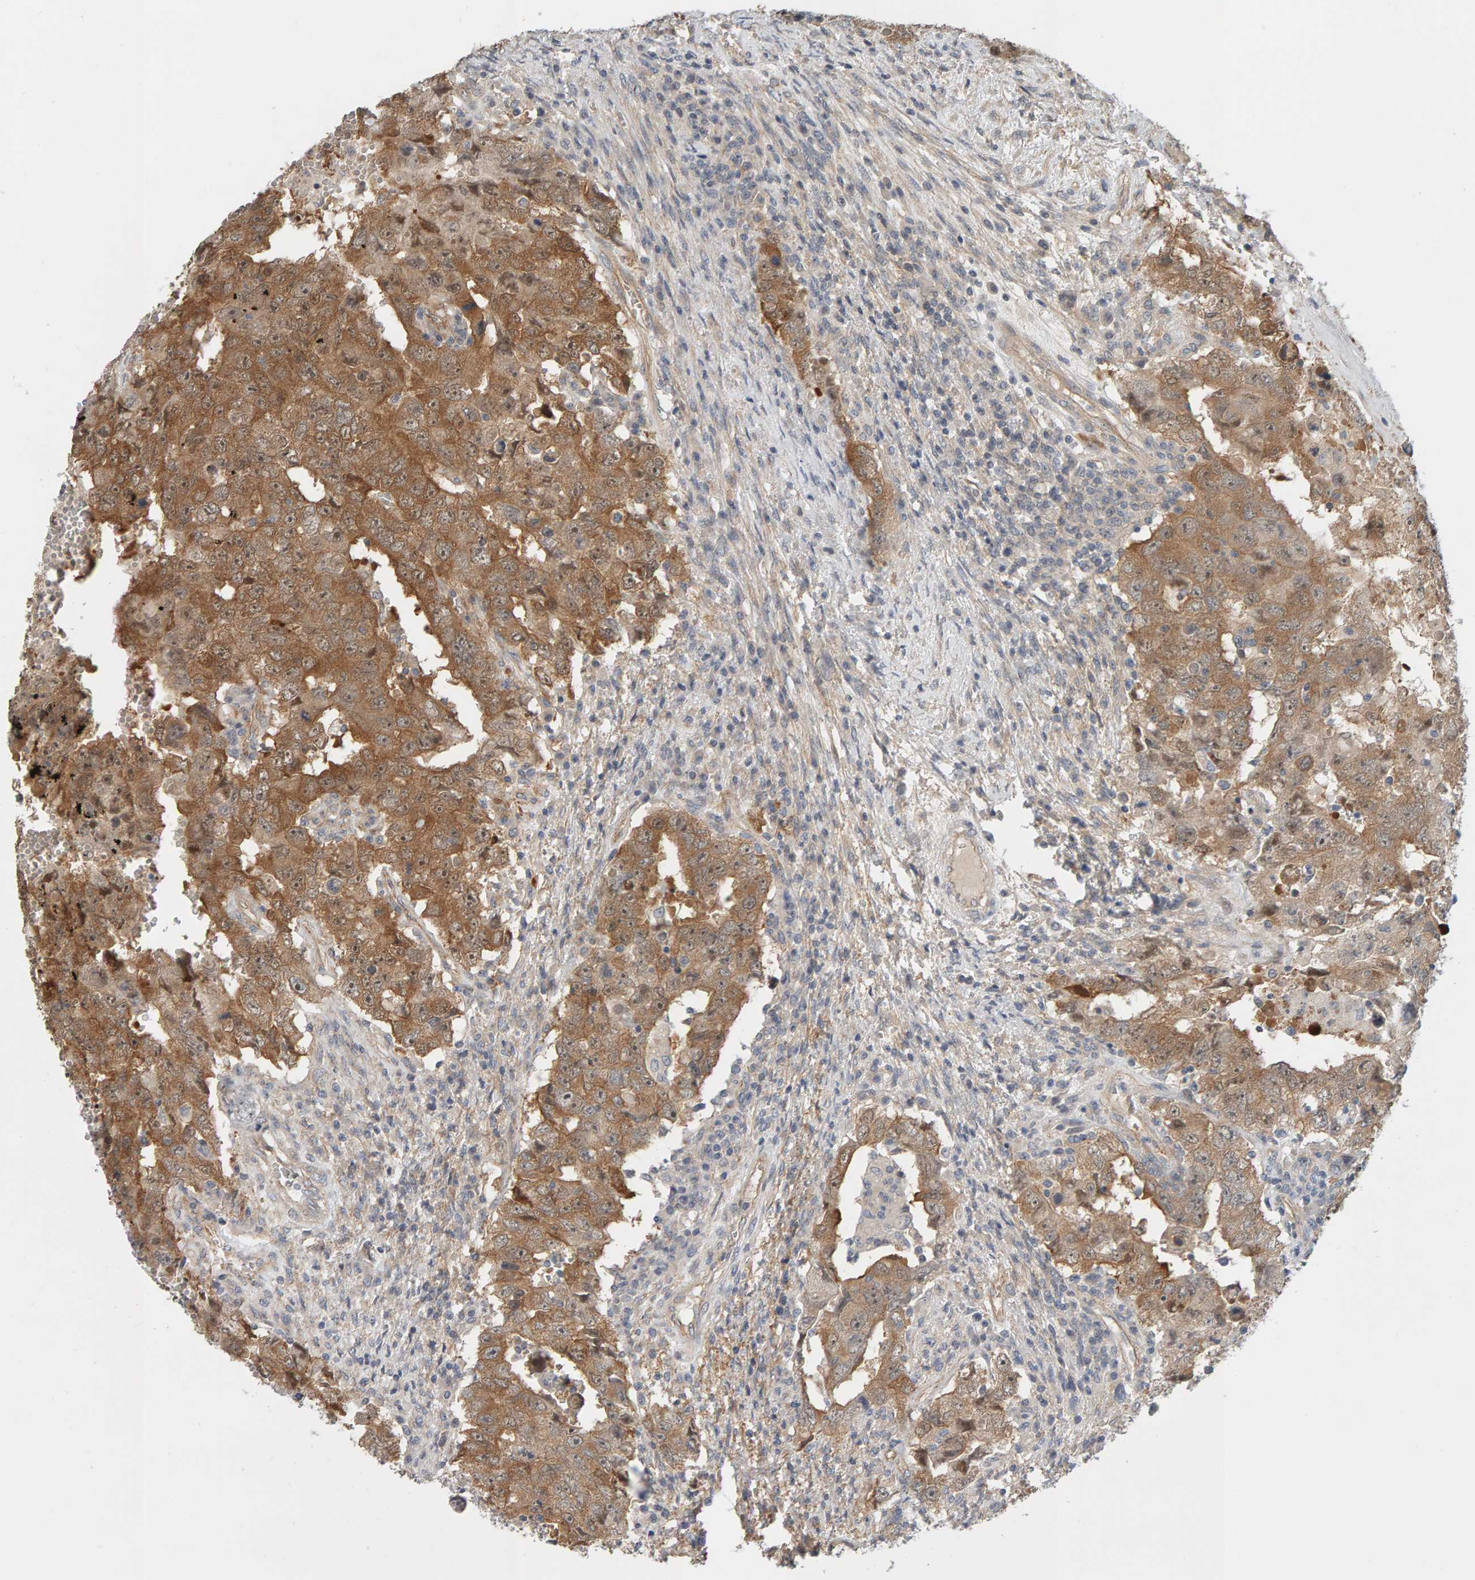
{"staining": {"intensity": "moderate", "quantity": ">75%", "location": "cytoplasmic/membranous,nuclear"}, "tissue": "testis cancer", "cell_type": "Tumor cells", "image_type": "cancer", "snomed": [{"axis": "morphology", "description": "Carcinoma, Embryonal, NOS"}, {"axis": "topography", "description": "Testis"}], "caption": "Immunohistochemistry (IHC) histopathology image of testis cancer (embryonal carcinoma) stained for a protein (brown), which shows medium levels of moderate cytoplasmic/membranous and nuclear expression in about >75% of tumor cells.", "gene": "PPP1R16A", "patient": {"sex": "male", "age": 26}}